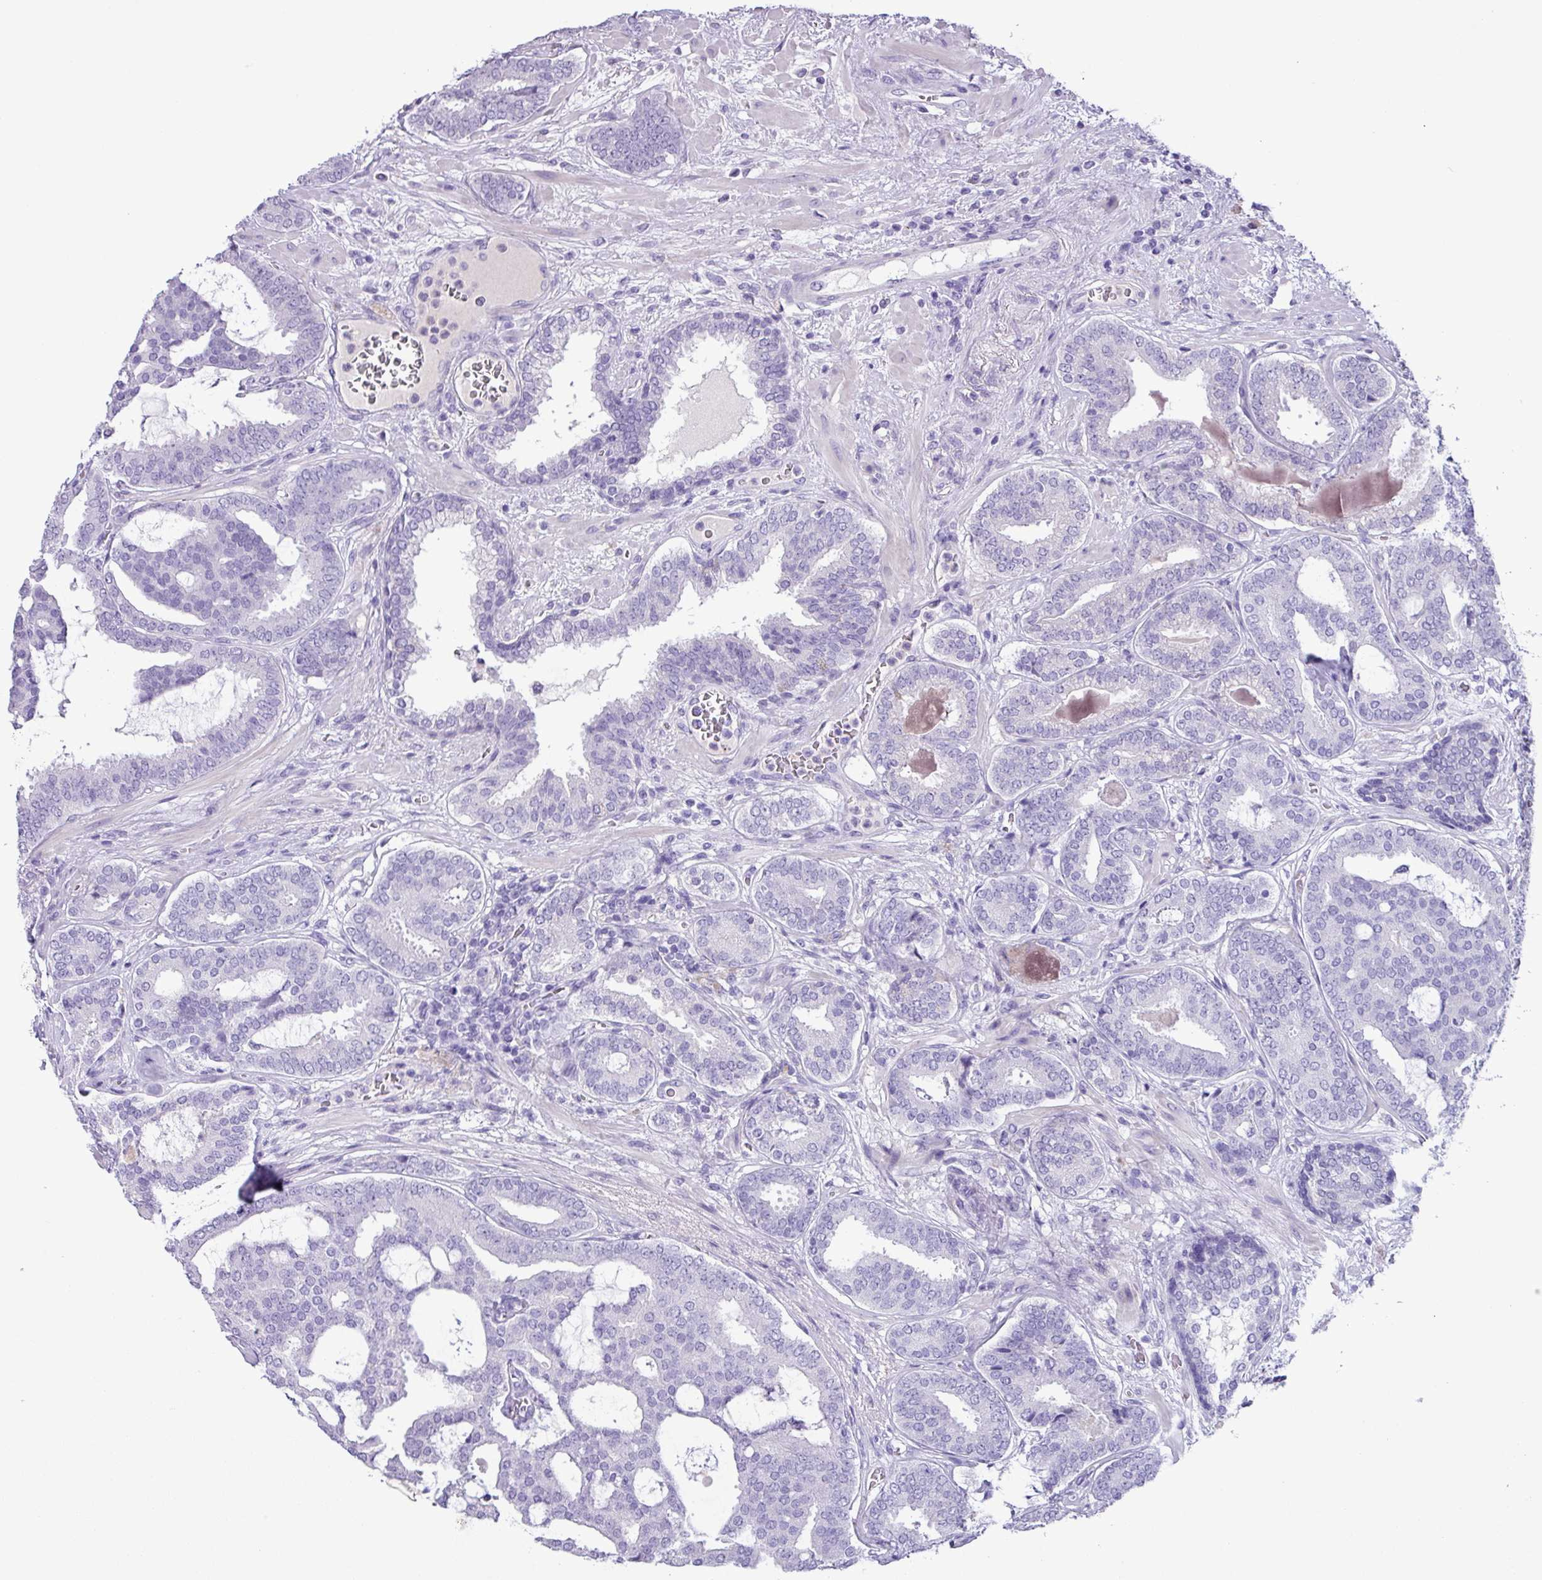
{"staining": {"intensity": "negative", "quantity": "none", "location": "none"}, "tissue": "prostate cancer", "cell_type": "Tumor cells", "image_type": "cancer", "snomed": [{"axis": "morphology", "description": "Adenocarcinoma, High grade"}, {"axis": "topography", "description": "Prostate"}], "caption": "Histopathology image shows no significant protein positivity in tumor cells of prostate high-grade adenocarcinoma.", "gene": "CYSTM1", "patient": {"sex": "male", "age": 65}}